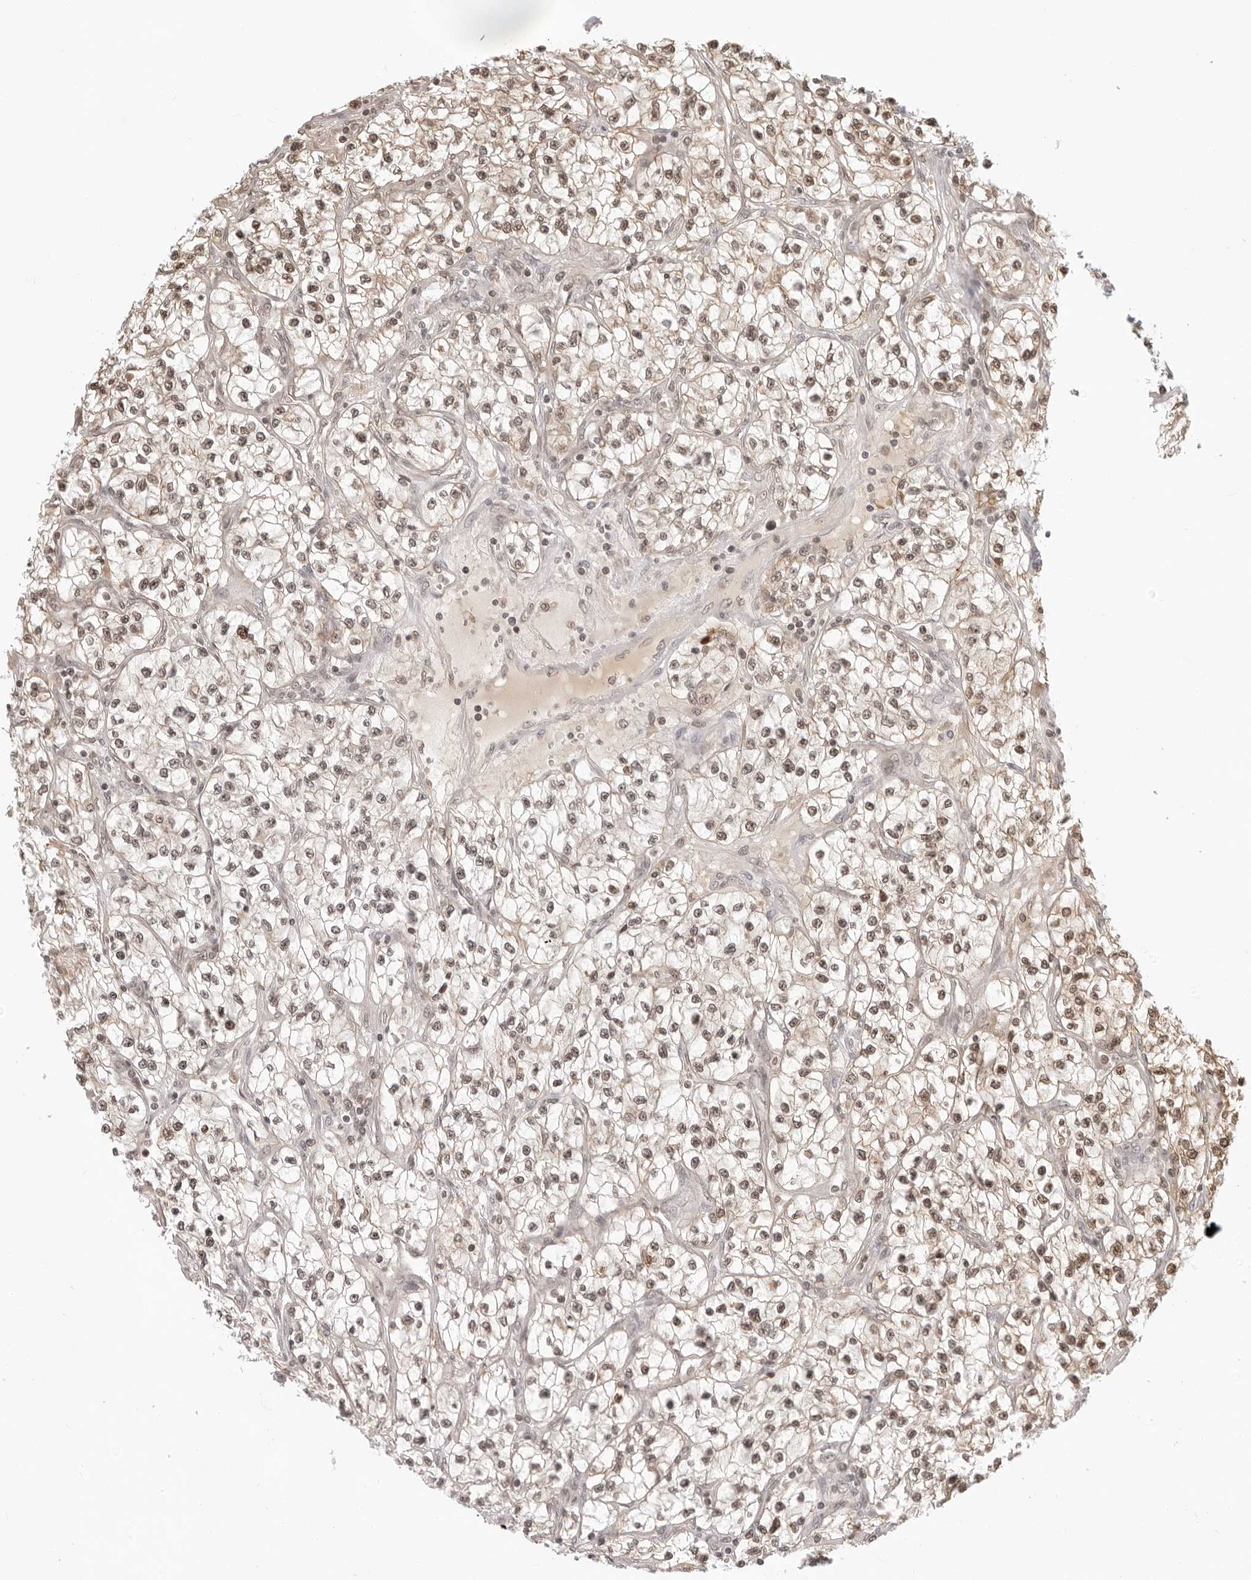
{"staining": {"intensity": "moderate", "quantity": ">75%", "location": "nuclear"}, "tissue": "renal cancer", "cell_type": "Tumor cells", "image_type": "cancer", "snomed": [{"axis": "morphology", "description": "Adenocarcinoma, NOS"}, {"axis": "topography", "description": "Kidney"}], "caption": "A brown stain highlights moderate nuclear expression of a protein in human renal adenocarcinoma tumor cells.", "gene": "MSH6", "patient": {"sex": "female", "age": 57}}